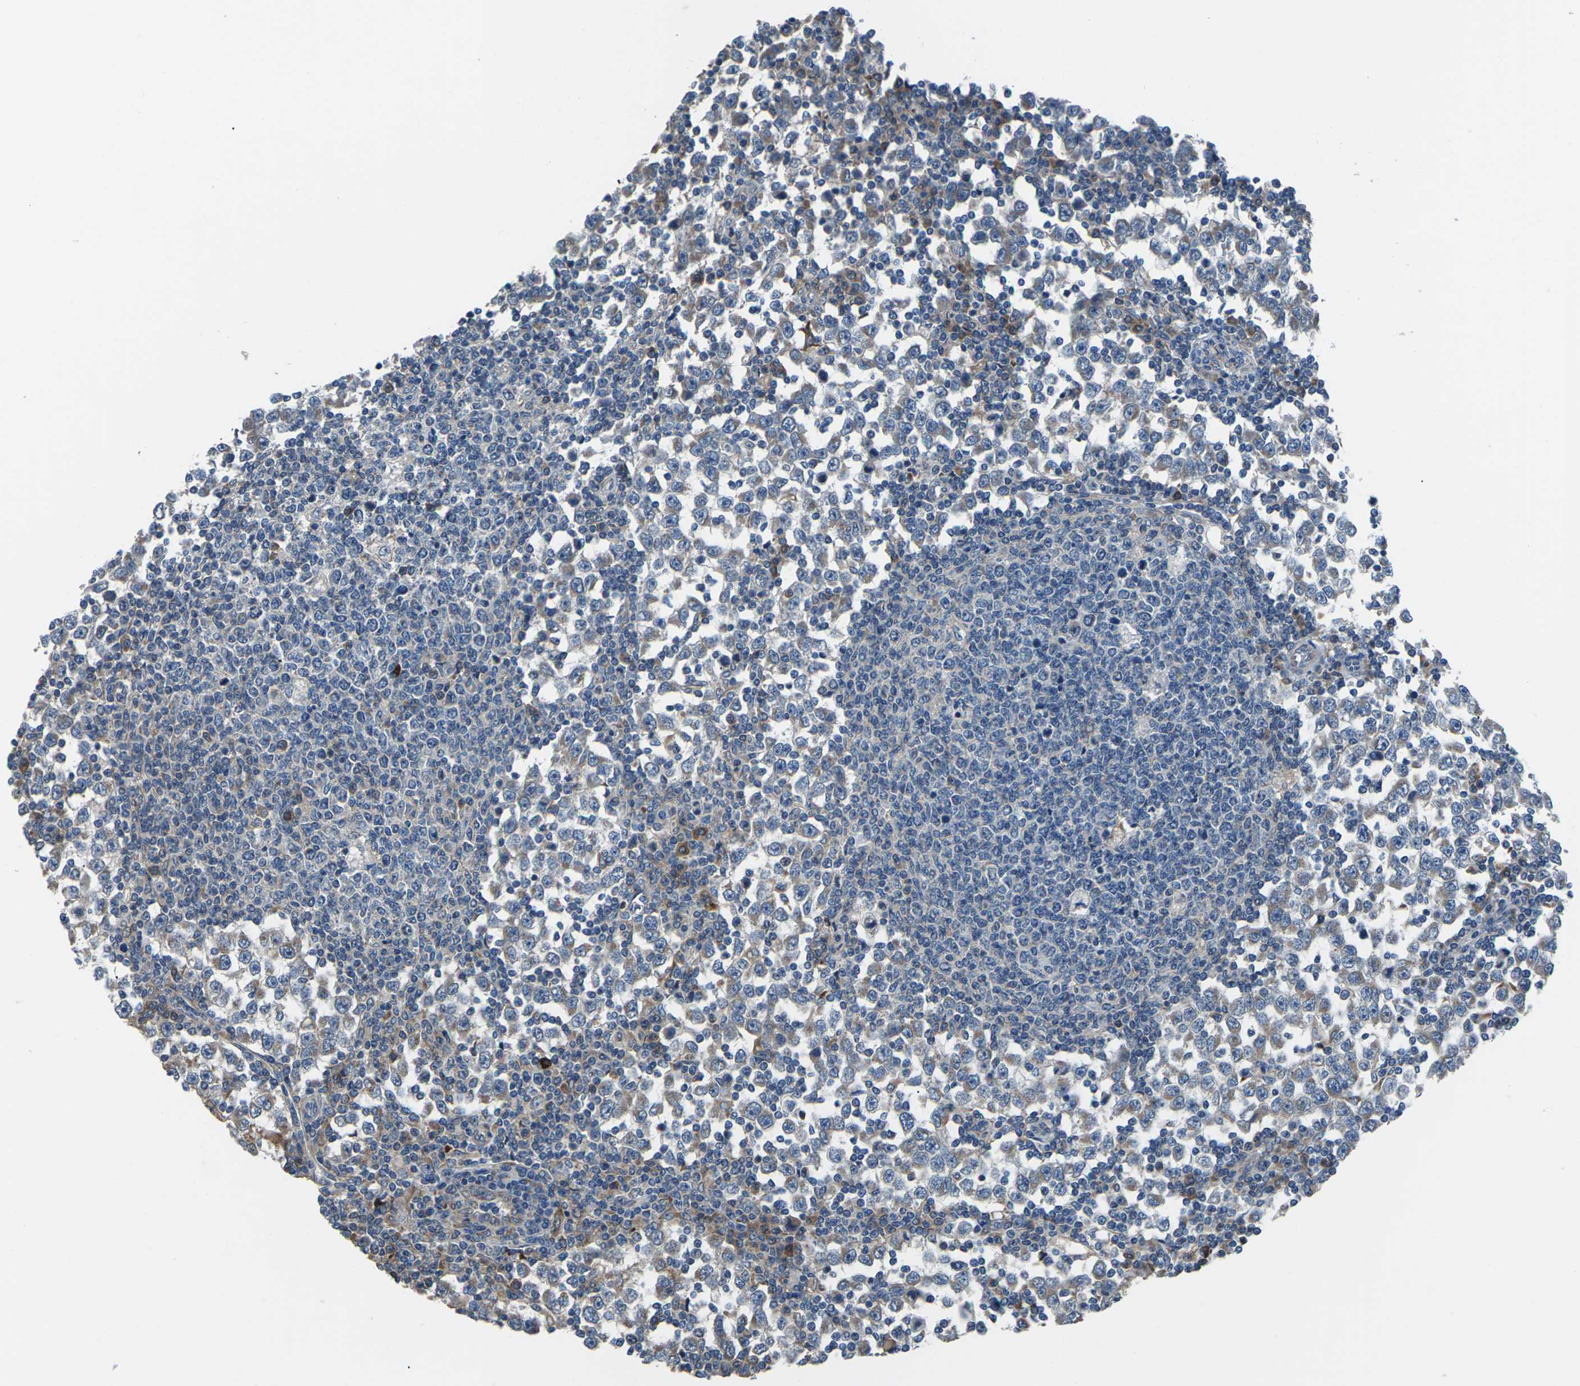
{"staining": {"intensity": "weak", "quantity": ">75%", "location": "cytoplasmic/membranous"}, "tissue": "testis cancer", "cell_type": "Tumor cells", "image_type": "cancer", "snomed": [{"axis": "morphology", "description": "Seminoma, NOS"}, {"axis": "topography", "description": "Testis"}], "caption": "Immunohistochemistry (DAB (3,3'-diaminobenzidine)) staining of seminoma (testis) displays weak cytoplasmic/membranous protein staining in about >75% of tumor cells.", "gene": "GABRP", "patient": {"sex": "male", "age": 65}}